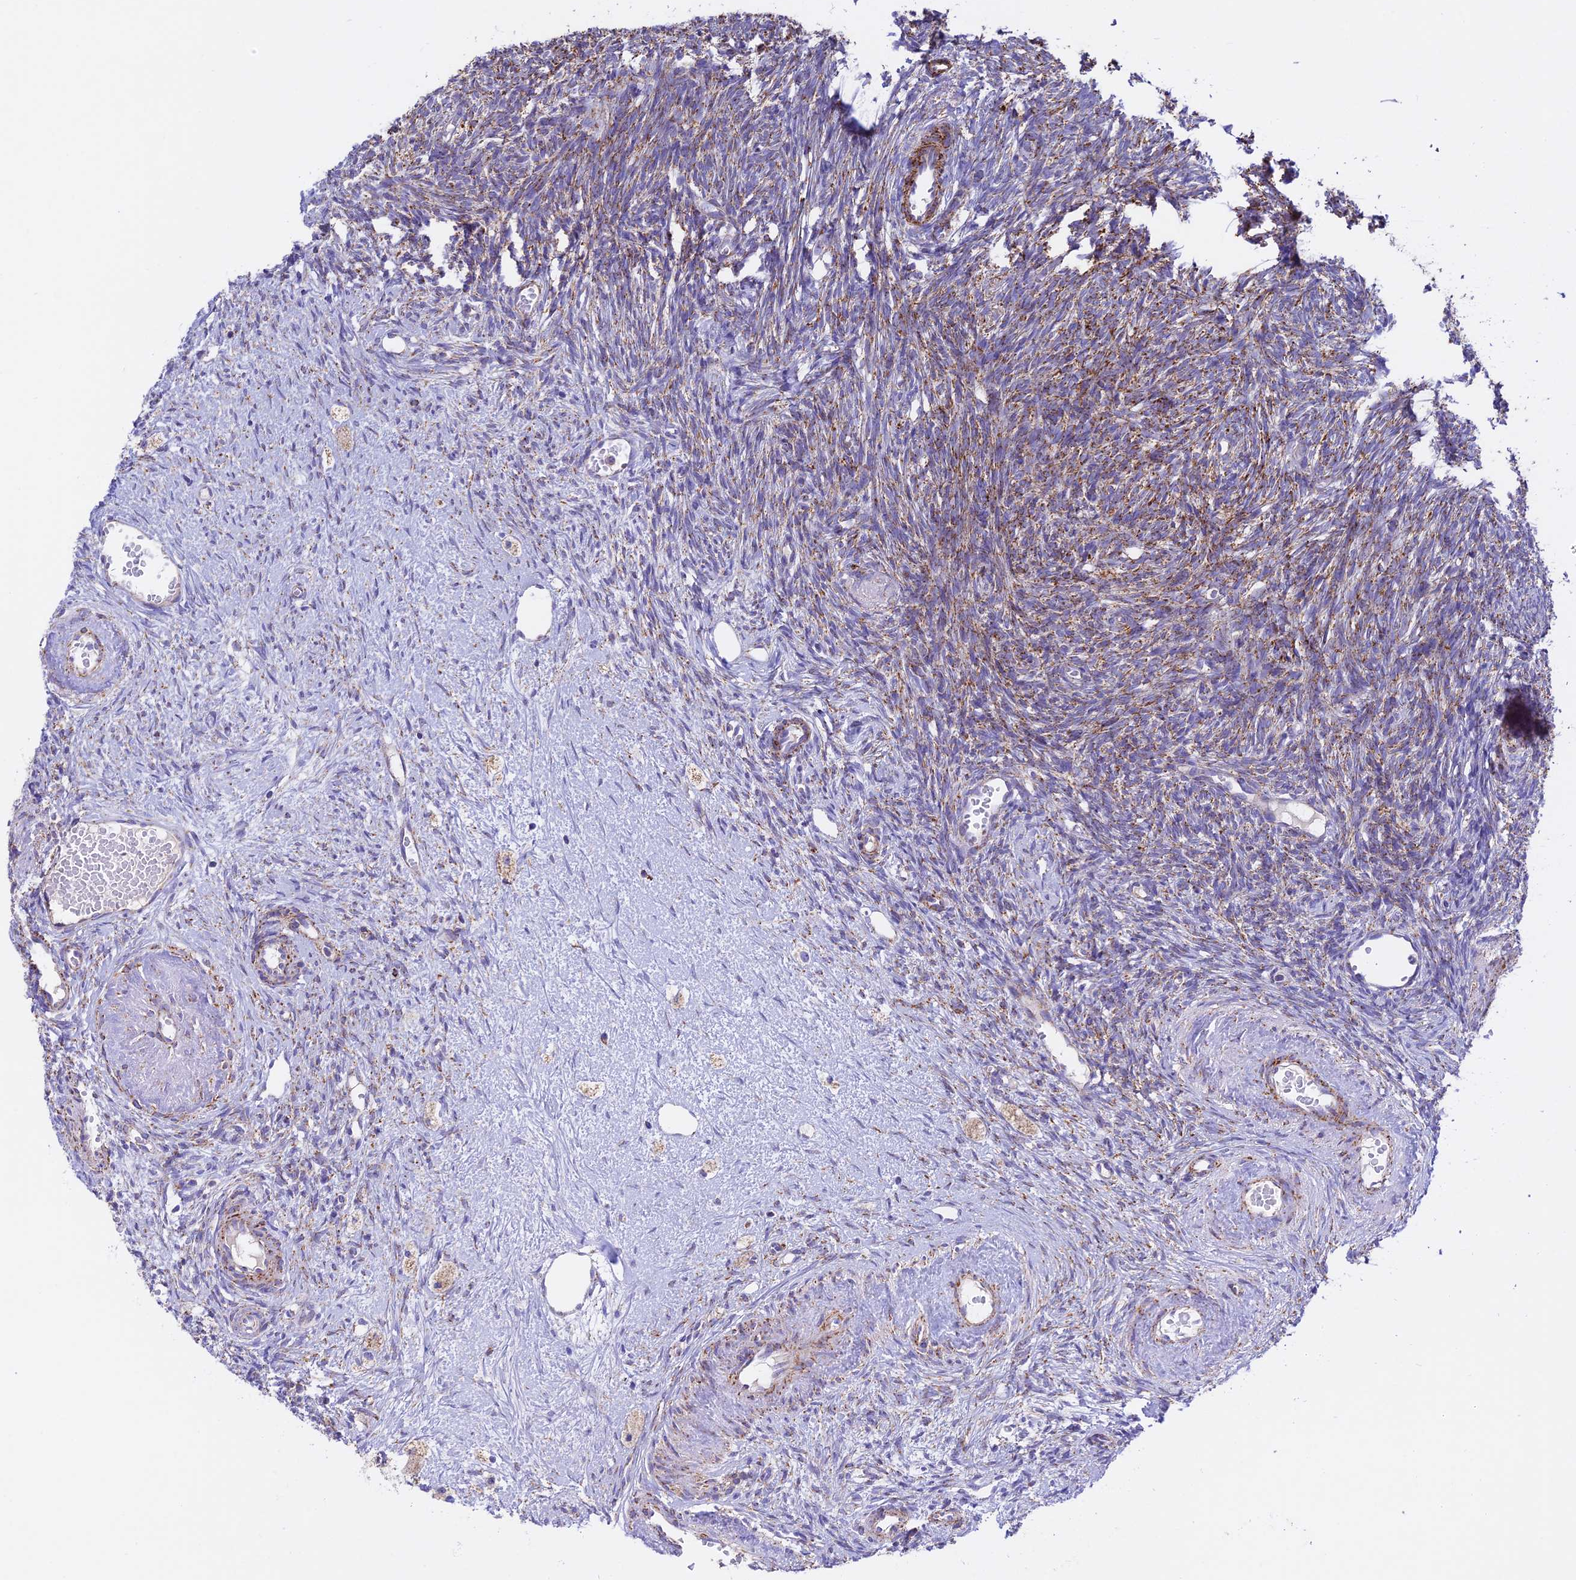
{"staining": {"intensity": "strong", "quantity": ">75%", "location": "cytoplasmic/membranous"}, "tissue": "ovary", "cell_type": "Follicle cells", "image_type": "normal", "snomed": [{"axis": "morphology", "description": "Normal tissue, NOS"}, {"axis": "topography", "description": "Ovary"}], "caption": "This image shows IHC staining of benign ovary, with high strong cytoplasmic/membranous positivity in approximately >75% of follicle cells.", "gene": "HSDL2", "patient": {"sex": "female", "age": 51}}